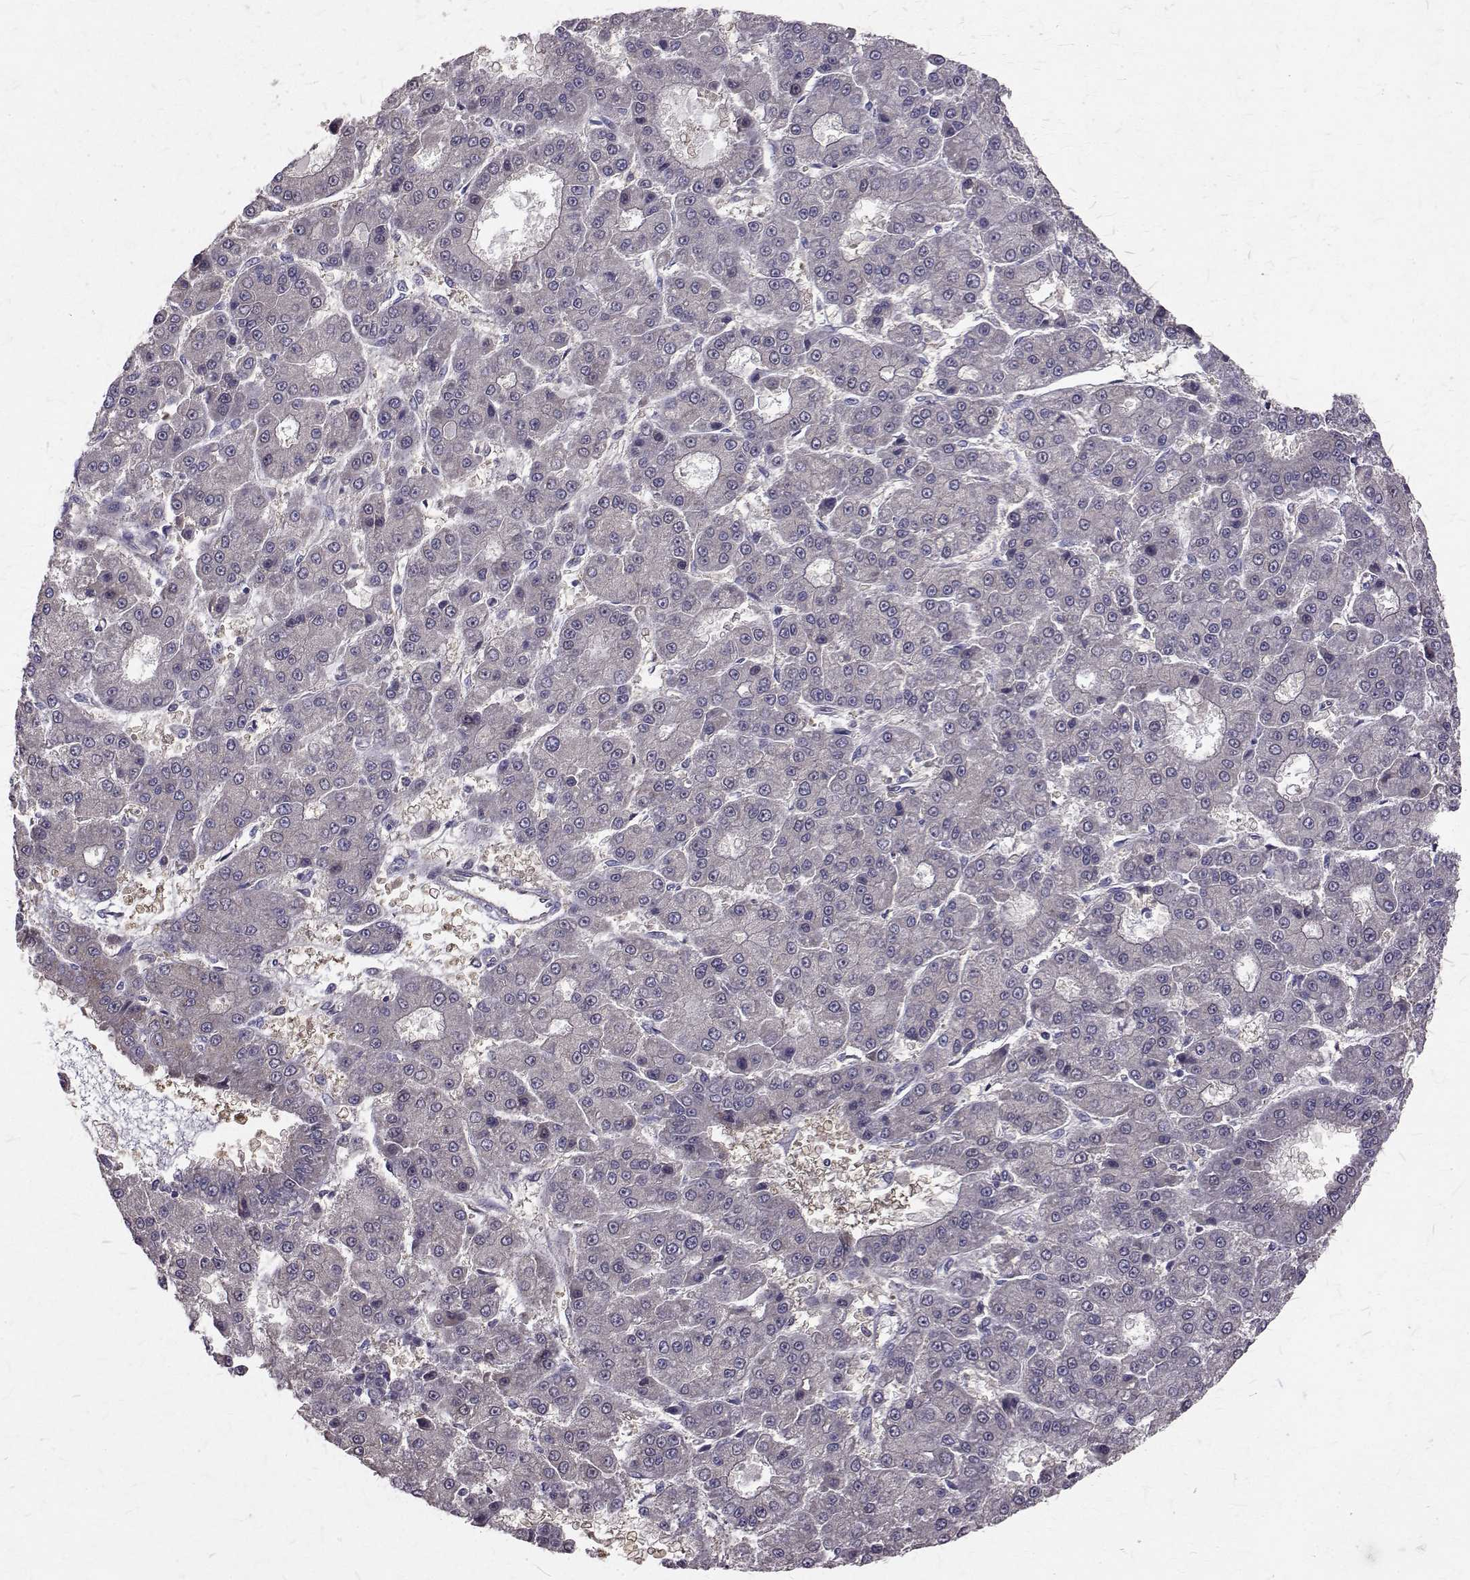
{"staining": {"intensity": "negative", "quantity": "none", "location": "none"}, "tissue": "liver cancer", "cell_type": "Tumor cells", "image_type": "cancer", "snomed": [{"axis": "morphology", "description": "Carcinoma, Hepatocellular, NOS"}, {"axis": "topography", "description": "Liver"}], "caption": "Liver cancer (hepatocellular carcinoma) was stained to show a protein in brown. There is no significant staining in tumor cells.", "gene": "FARSB", "patient": {"sex": "male", "age": 70}}